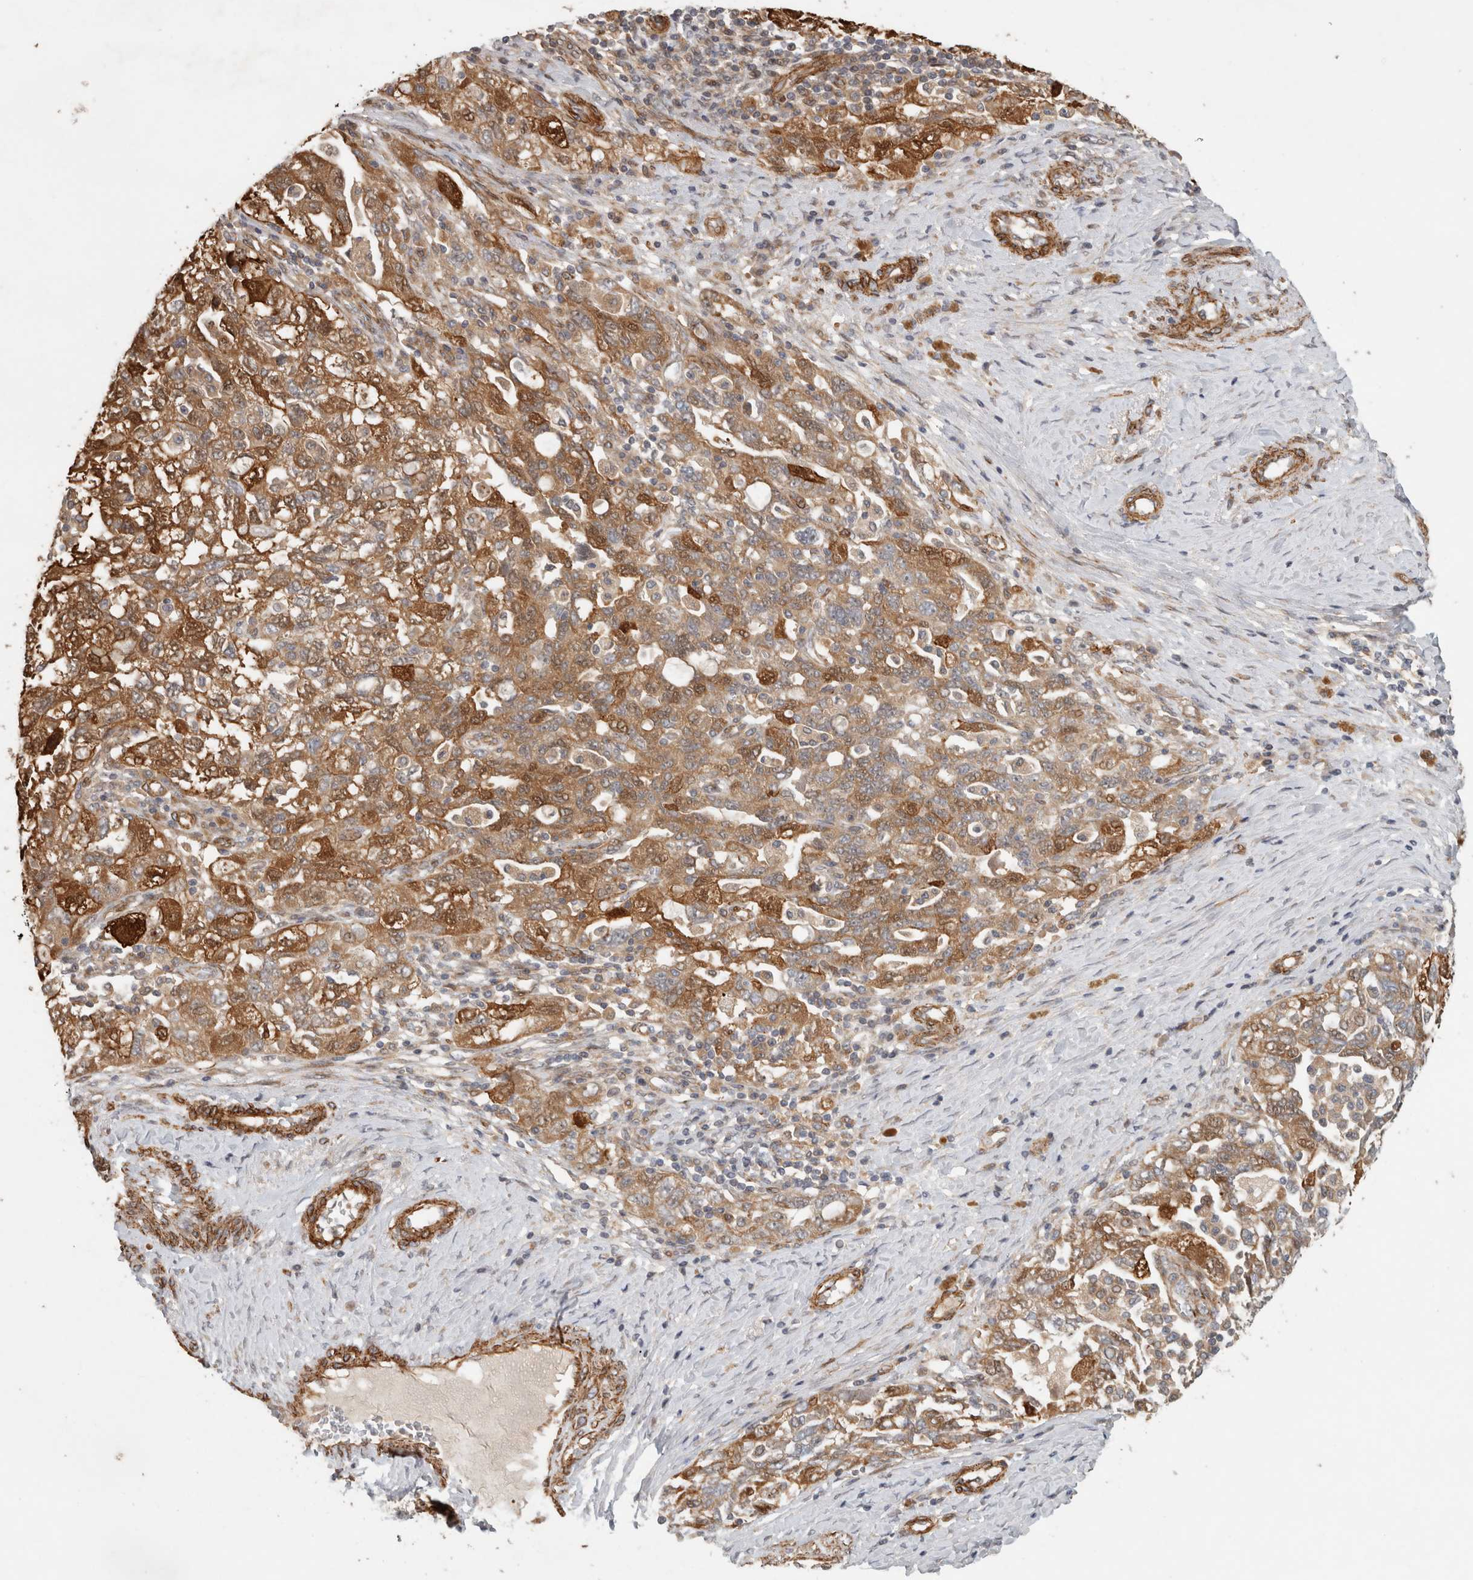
{"staining": {"intensity": "moderate", "quantity": ">75%", "location": "cytoplasmic/membranous"}, "tissue": "ovarian cancer", "cell_type": "Tumor cells", "image_type": "cancer", "snomed": [{"axis": "morphology", "description": "Carcinoma, NOS"}, {"axis": "morphology", "description": "Cystadenocarcinoma, serous, NOS"}, {"axis": "topography", "description": "Ovary"}], "caption": "The histopathology image demonstrates immunohistochemical staining of ovarian cancer. There is moderate cytoplasmic/membranous positivity is seen in about >75% of tumor cells. (DAB = brown stain, brightfield microscopy at high magnification).", "gene": "SIPA1L2", "patient": {"sex": "female", "age": 69}}